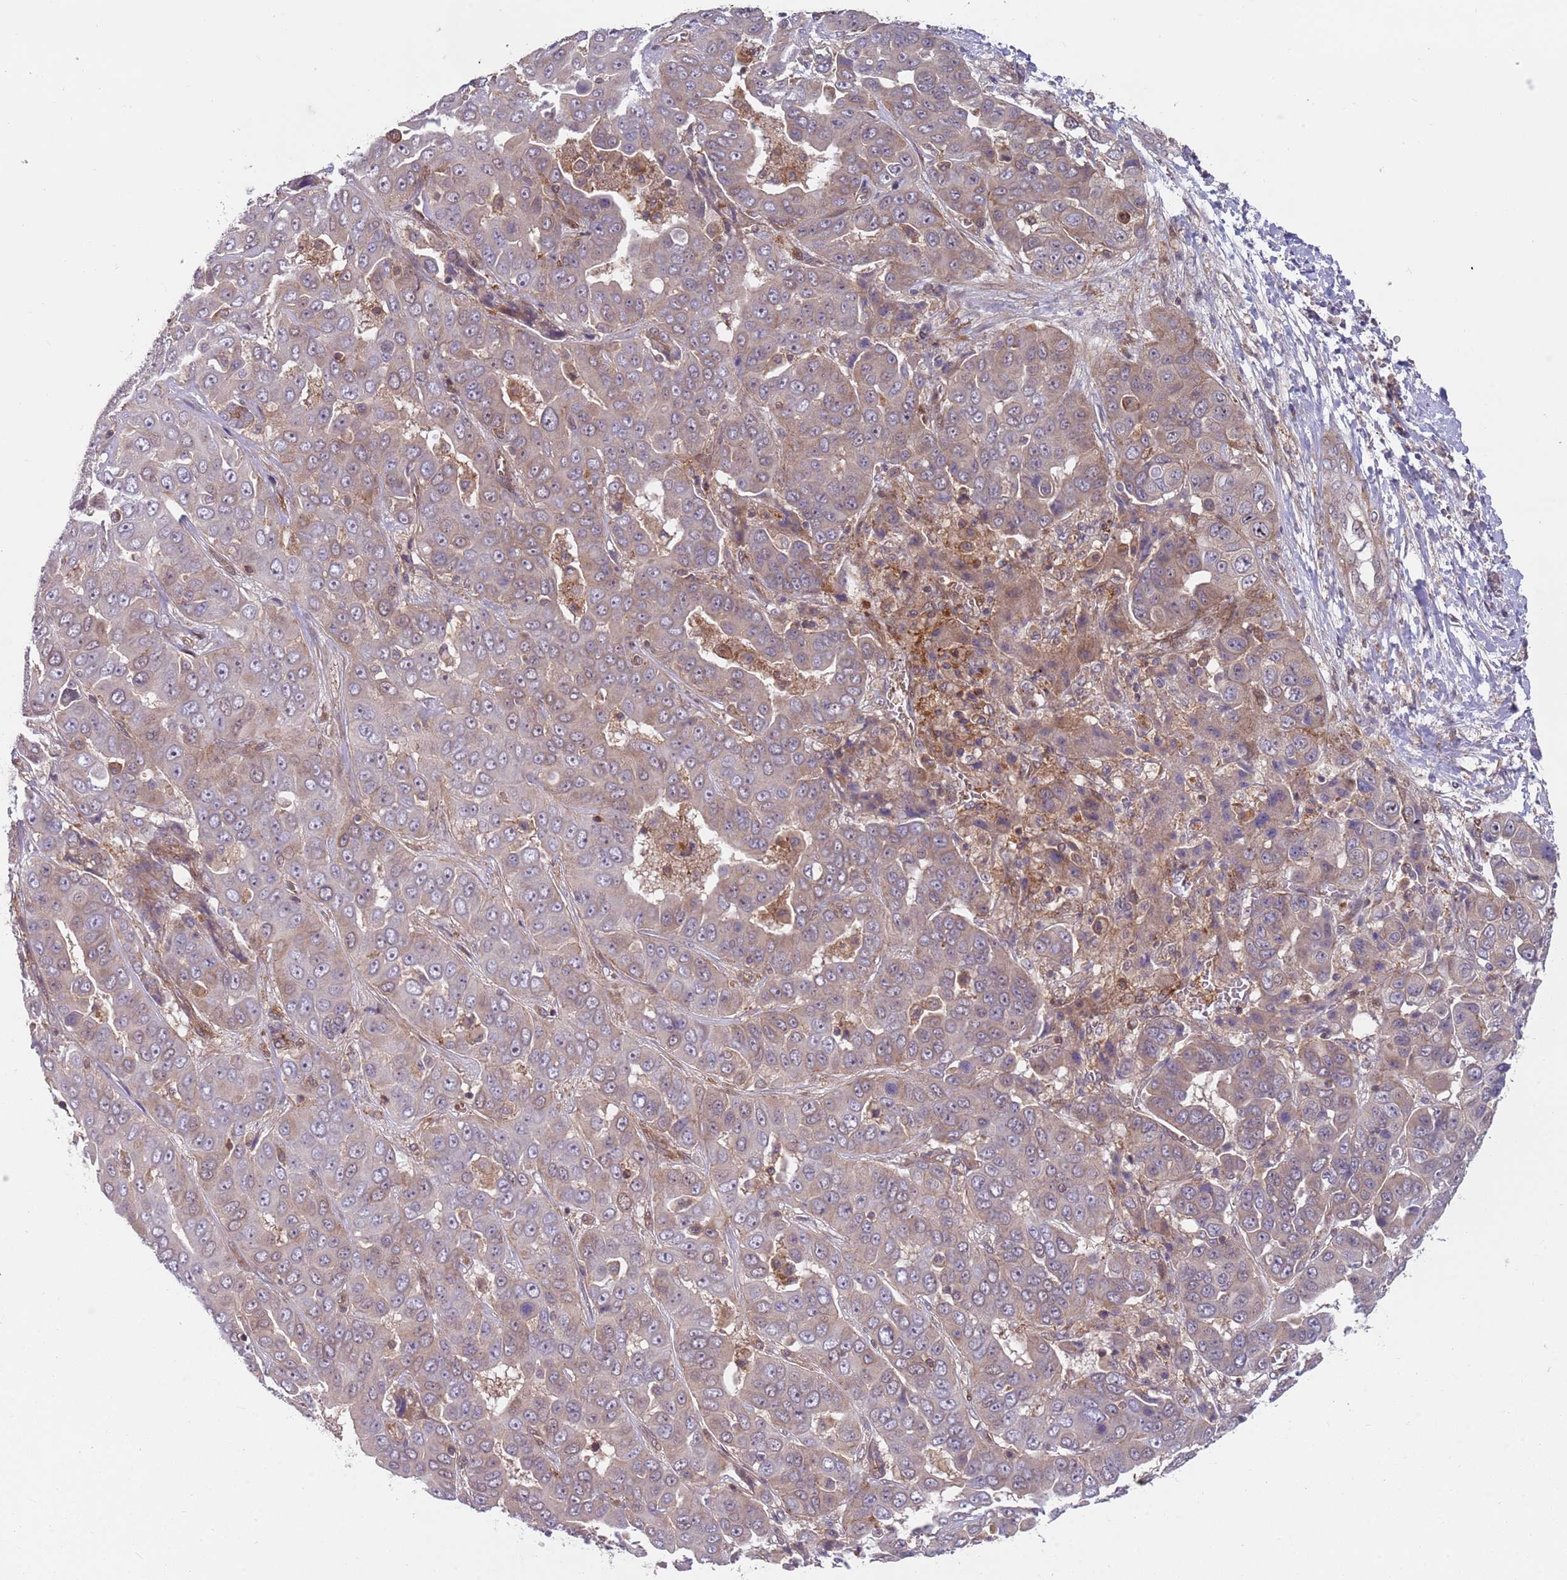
{"staining": {"intensity": "weak", "quantity": "<25%", "location": "cytoplasmic/membranous,nuclear"}, "tissue": "liver cancer", "cell_type": "Tumor cells", "image_type": "cancer", "snomed": [{"axis": "morphology", "description": "Cholangiocarcinoma"}, {"axis": "topography", "description": "Liver"}], "caption": "Photomicrograph shows no protein positivity in tumor cells of liver cholangiocarcinoma tissue.", "gene": "GGA1", "patient": {"sex": "female", "age": 52}}